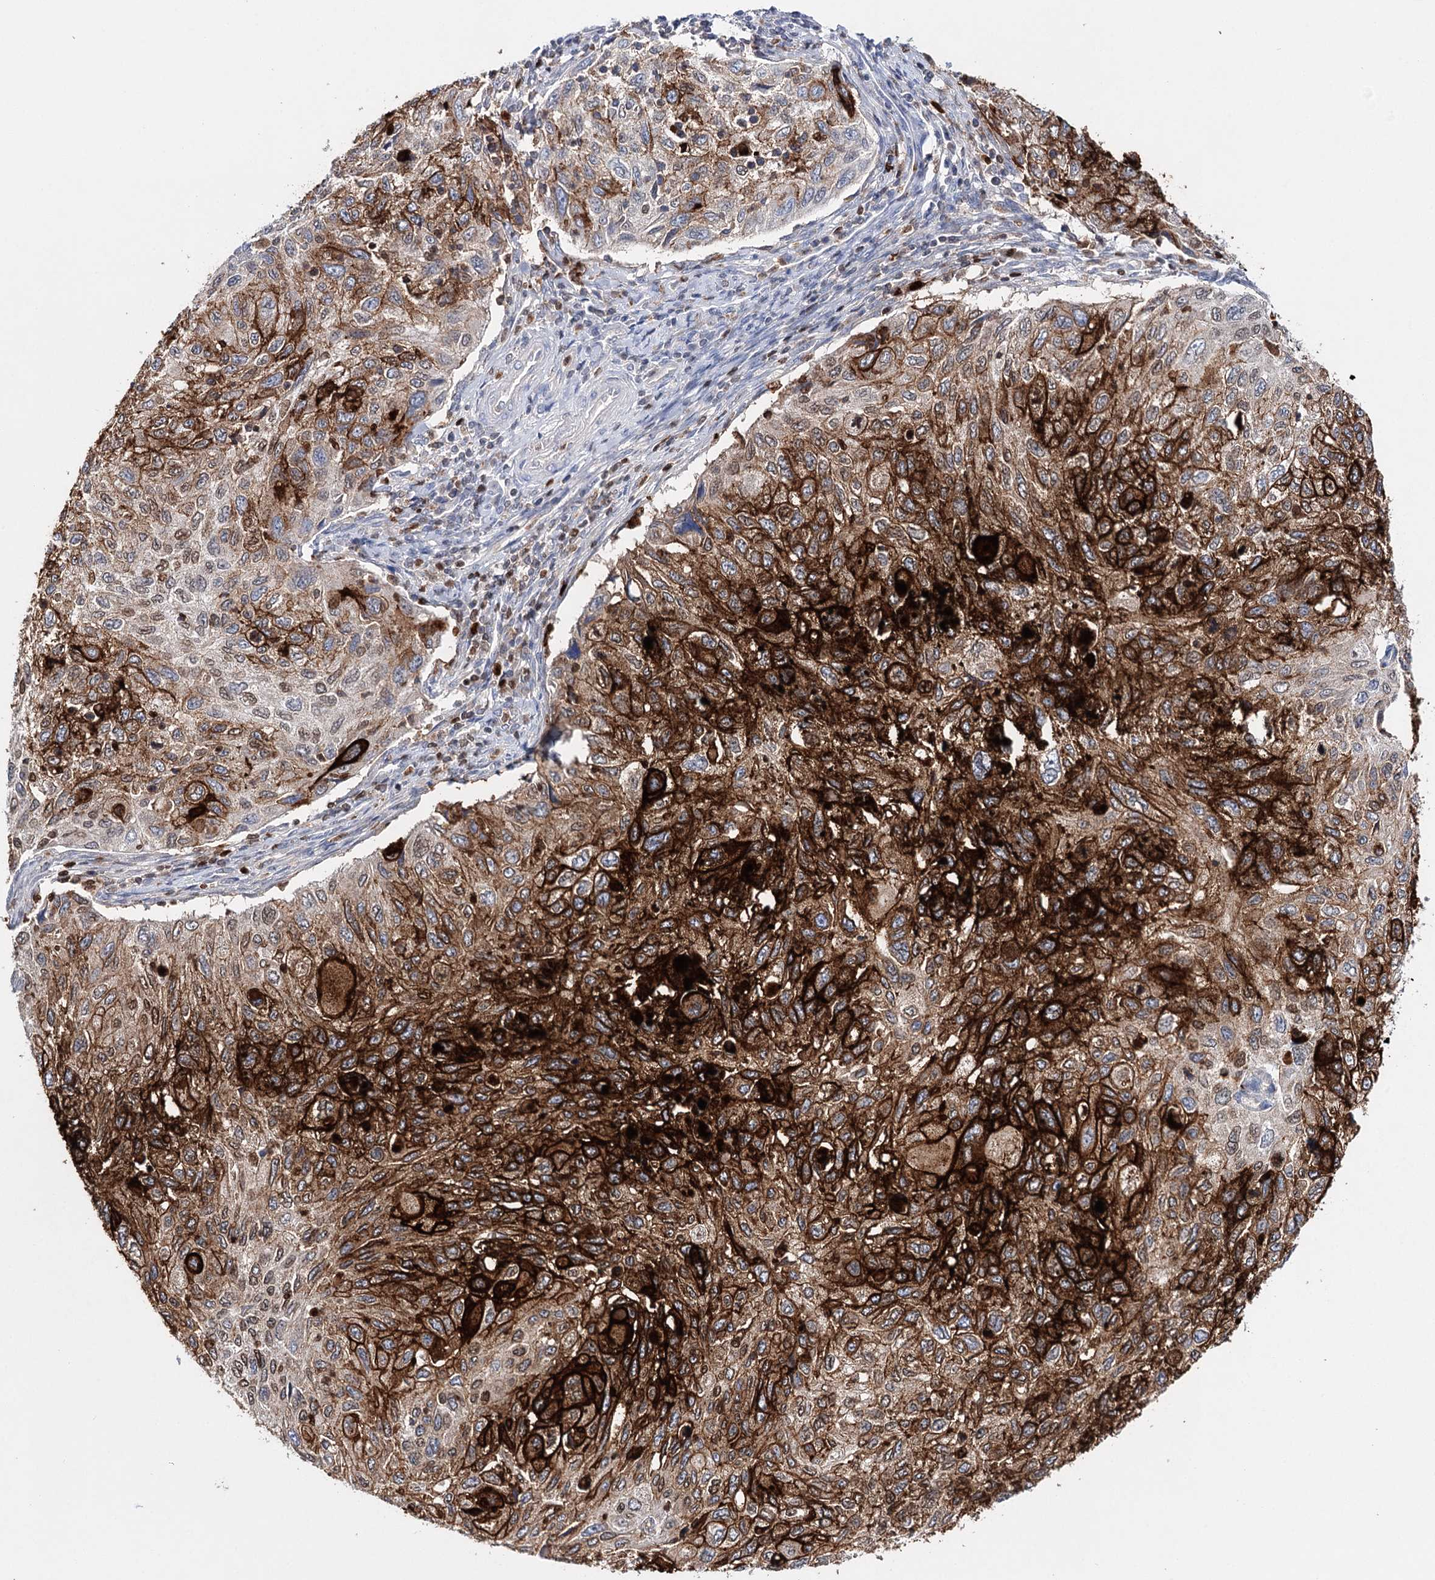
{"staining": {"intensity": "strong", "quantity": ">75%", "location": "cytoplasmic/membranous"}, "tissue": "cervical cancer", "cell_type": "Tumor cells", "image_type": "cancer", "snomed": [{"axis": "morphology", "description": "Squamous cell carcinoma, NOS"}, {"axis": "topography", "description": "Cervix"}], "caption": "Strong cytoplasmic/membranous expression is identified in about >75% of tumor cells in cervical squamous cell carcinoma.", "gene": "CEACAM8", "patient": {"sex": "female", "age": 70}}